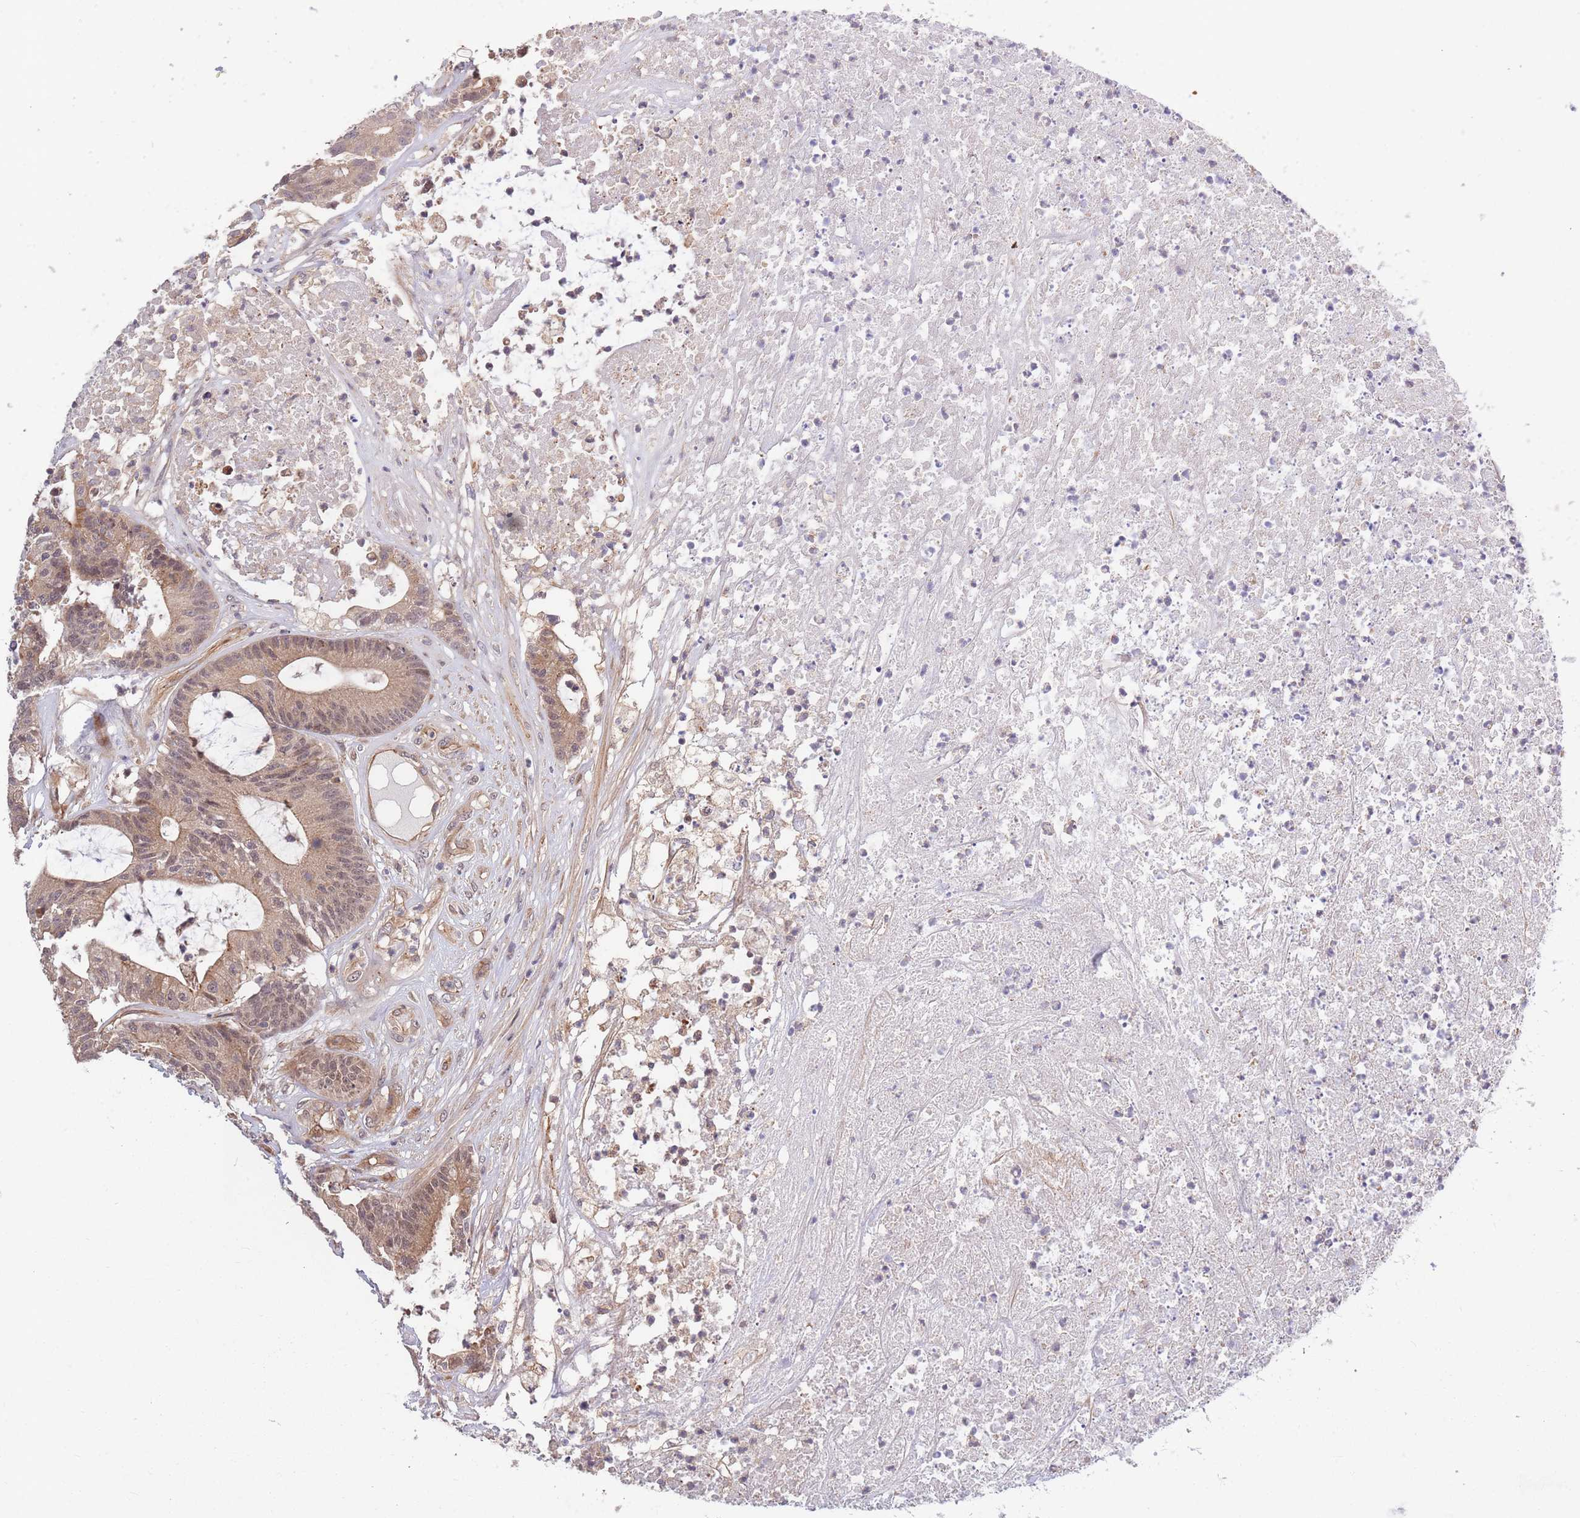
{"staining": {"intensity": "weak", "quantity": ">75%", "location": "cytoplasmic/membranous,nuclear"}, "tissue": "colorectal cancer", "cell_type": "Tumor cells", "image_type": "cancer", "snomed": [{"axis": "morphology", "description": "Adenocarcinoma, NOS"}, {"axis": "topography", "description": "Colon"}], "caption": "Human adenocarcinoma (colorectal) stained for a protein (brown) shows weak cytoplasmic/membranous and nuclear positive expression in about >75% of tumor cells.", "gene": "HAUS3", "patient": {"sex": "female", "age": 84}}